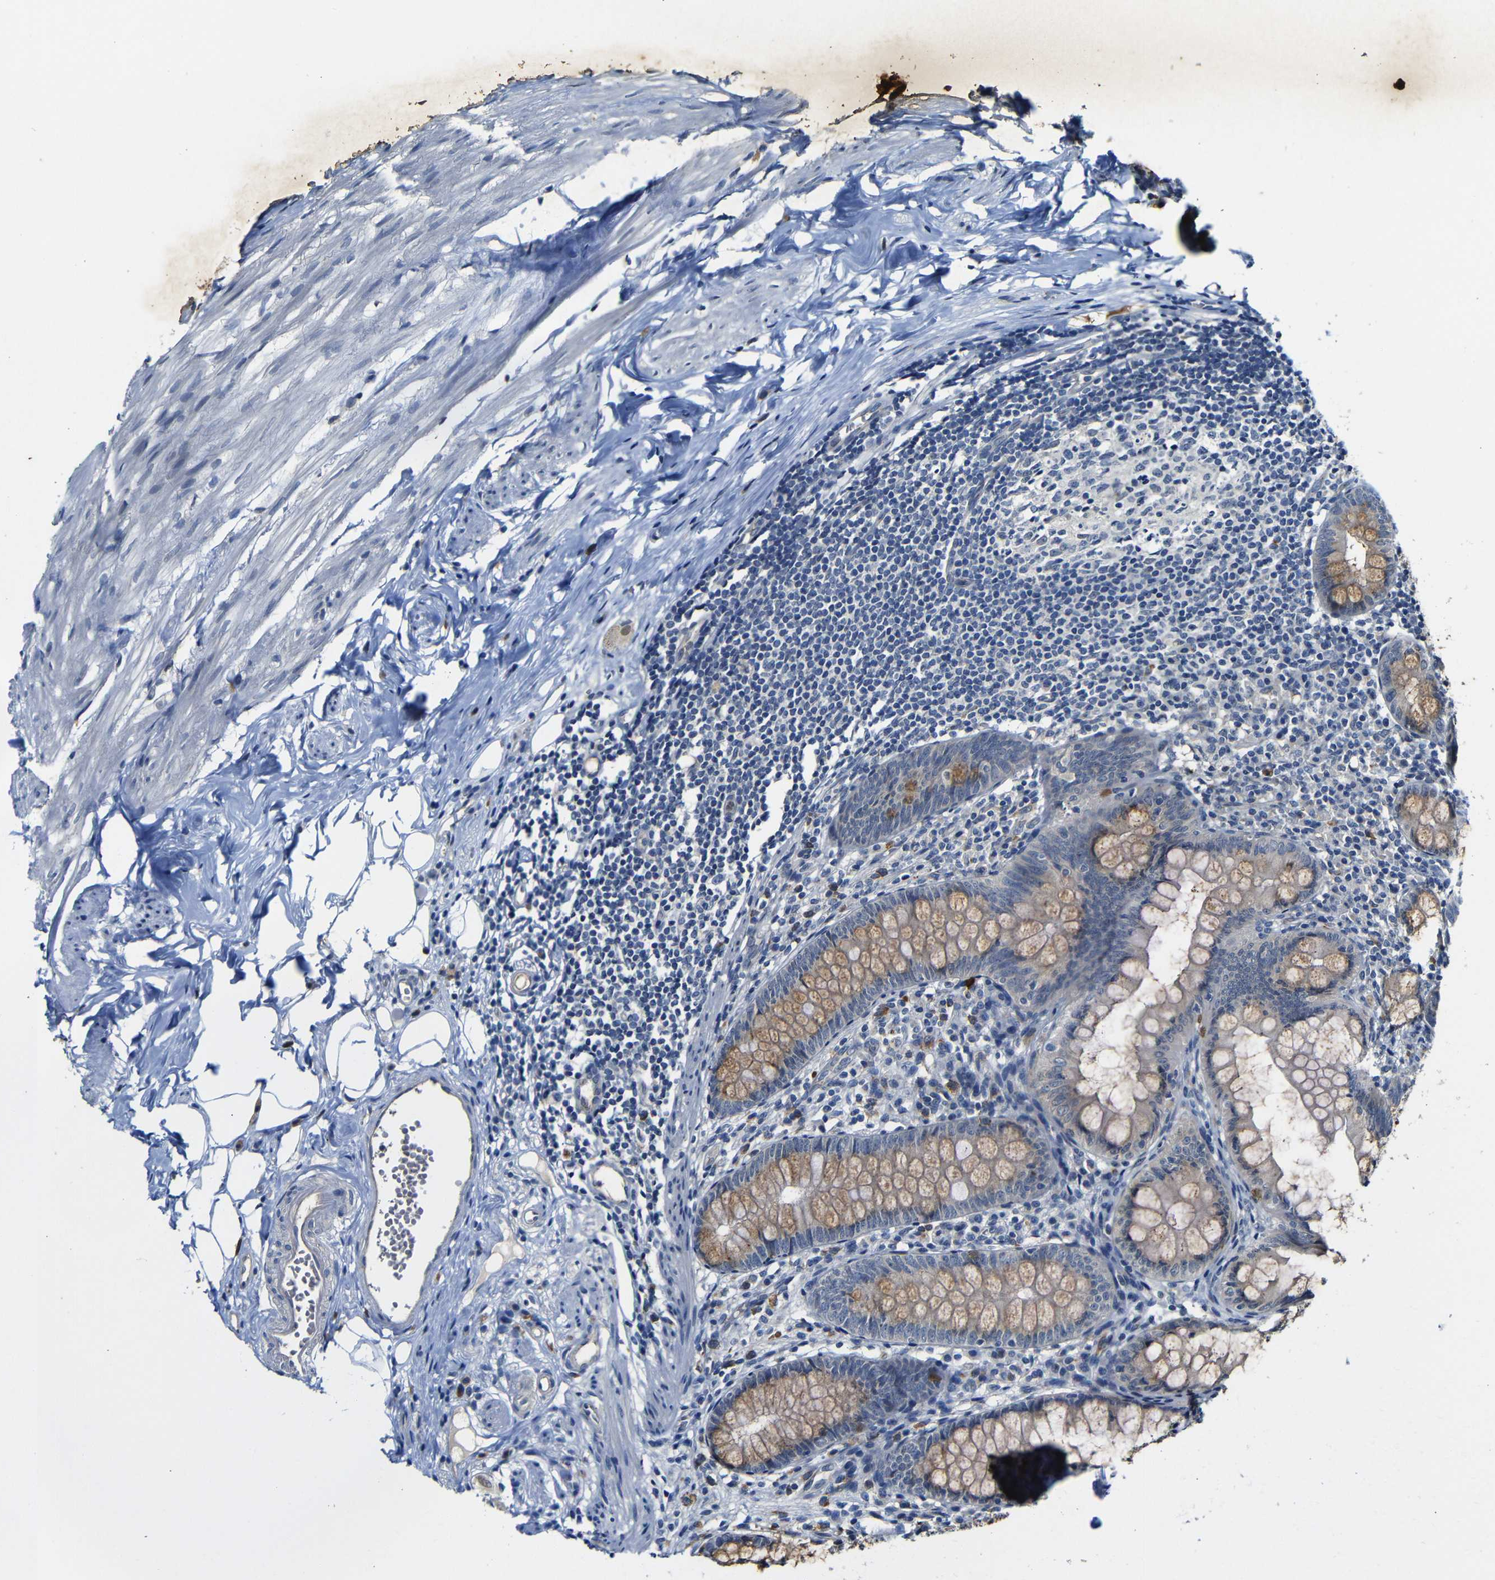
{"staining": {"intensity": "moderate", "quantity": ">75%", "location": "cytoplasmic/membranous"}, "tissue": "appendix", "cell_type": "Glandular cells", "image_type": "normal", "snomed": [{"axis": "morphology", "description": "Normal tissue, NOS"}, {"axis": "topography", "description": "Appendix"}], "caption": "Moderate cytoplasmic/membranous protein staining is appreciated in about >75% of glandular cells in appendix.", "gene": "FURIN", "patient": {"sex": "female", "age": 77}}